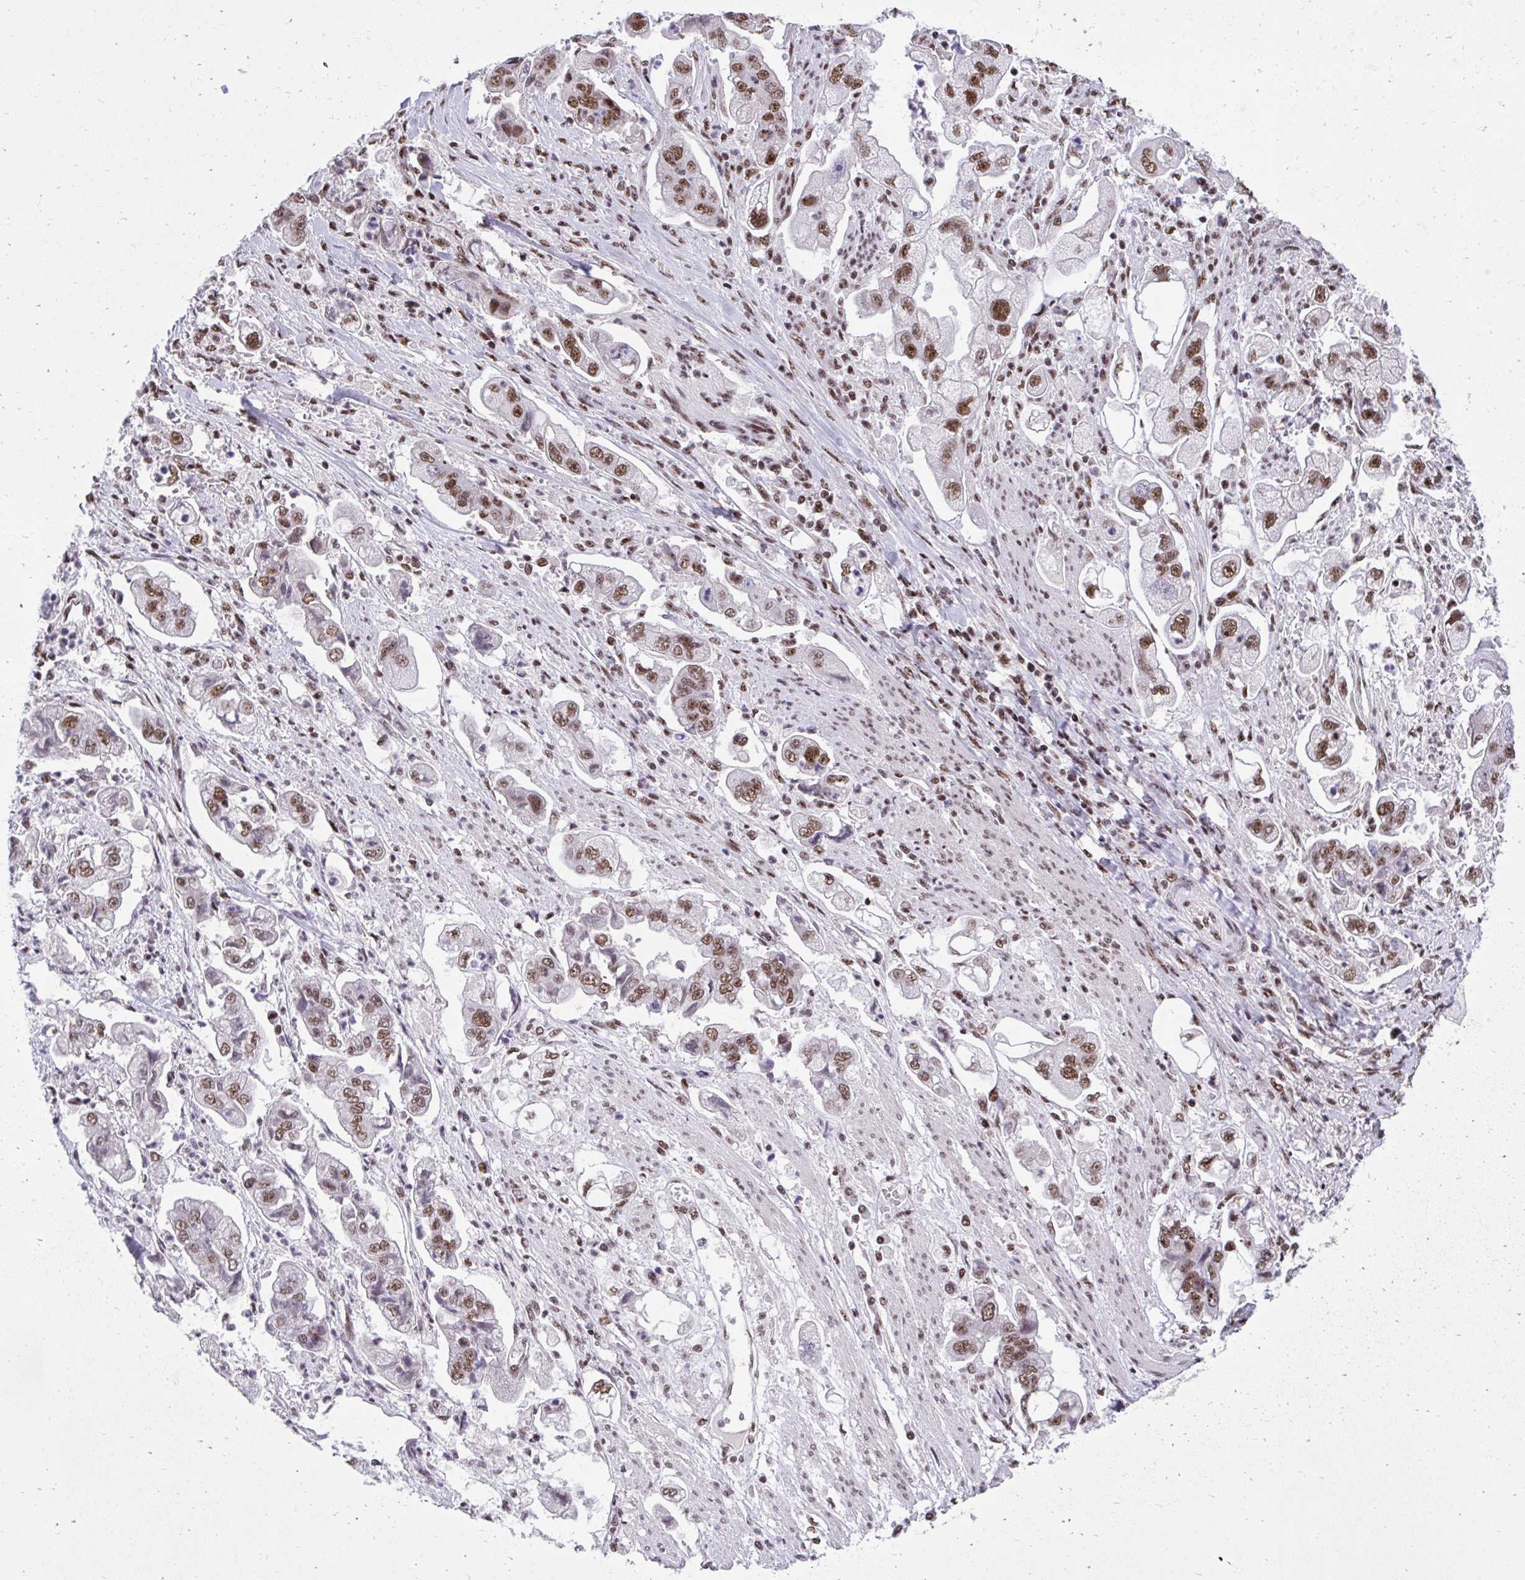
{"staining": {"intensity": "moderate", "quantity": ">75%", "location": "nuclear"}, "tissue": "stomach cancer", "cell_type": "Tumor cells", "image_type": "cancer", "snomed": [{"axis": "morphology", "description": "Adenocarcinoma, NOS"}, {"axis": "topography", "description": "Stomach"}], "caption": "The immunohistochemical stain labels moderate nuclear expression in tumor cells of adenocarcinoma (stomach) tissue.", "gene": "SYNE4", "patient": {"sex": "male", "age": 62}}